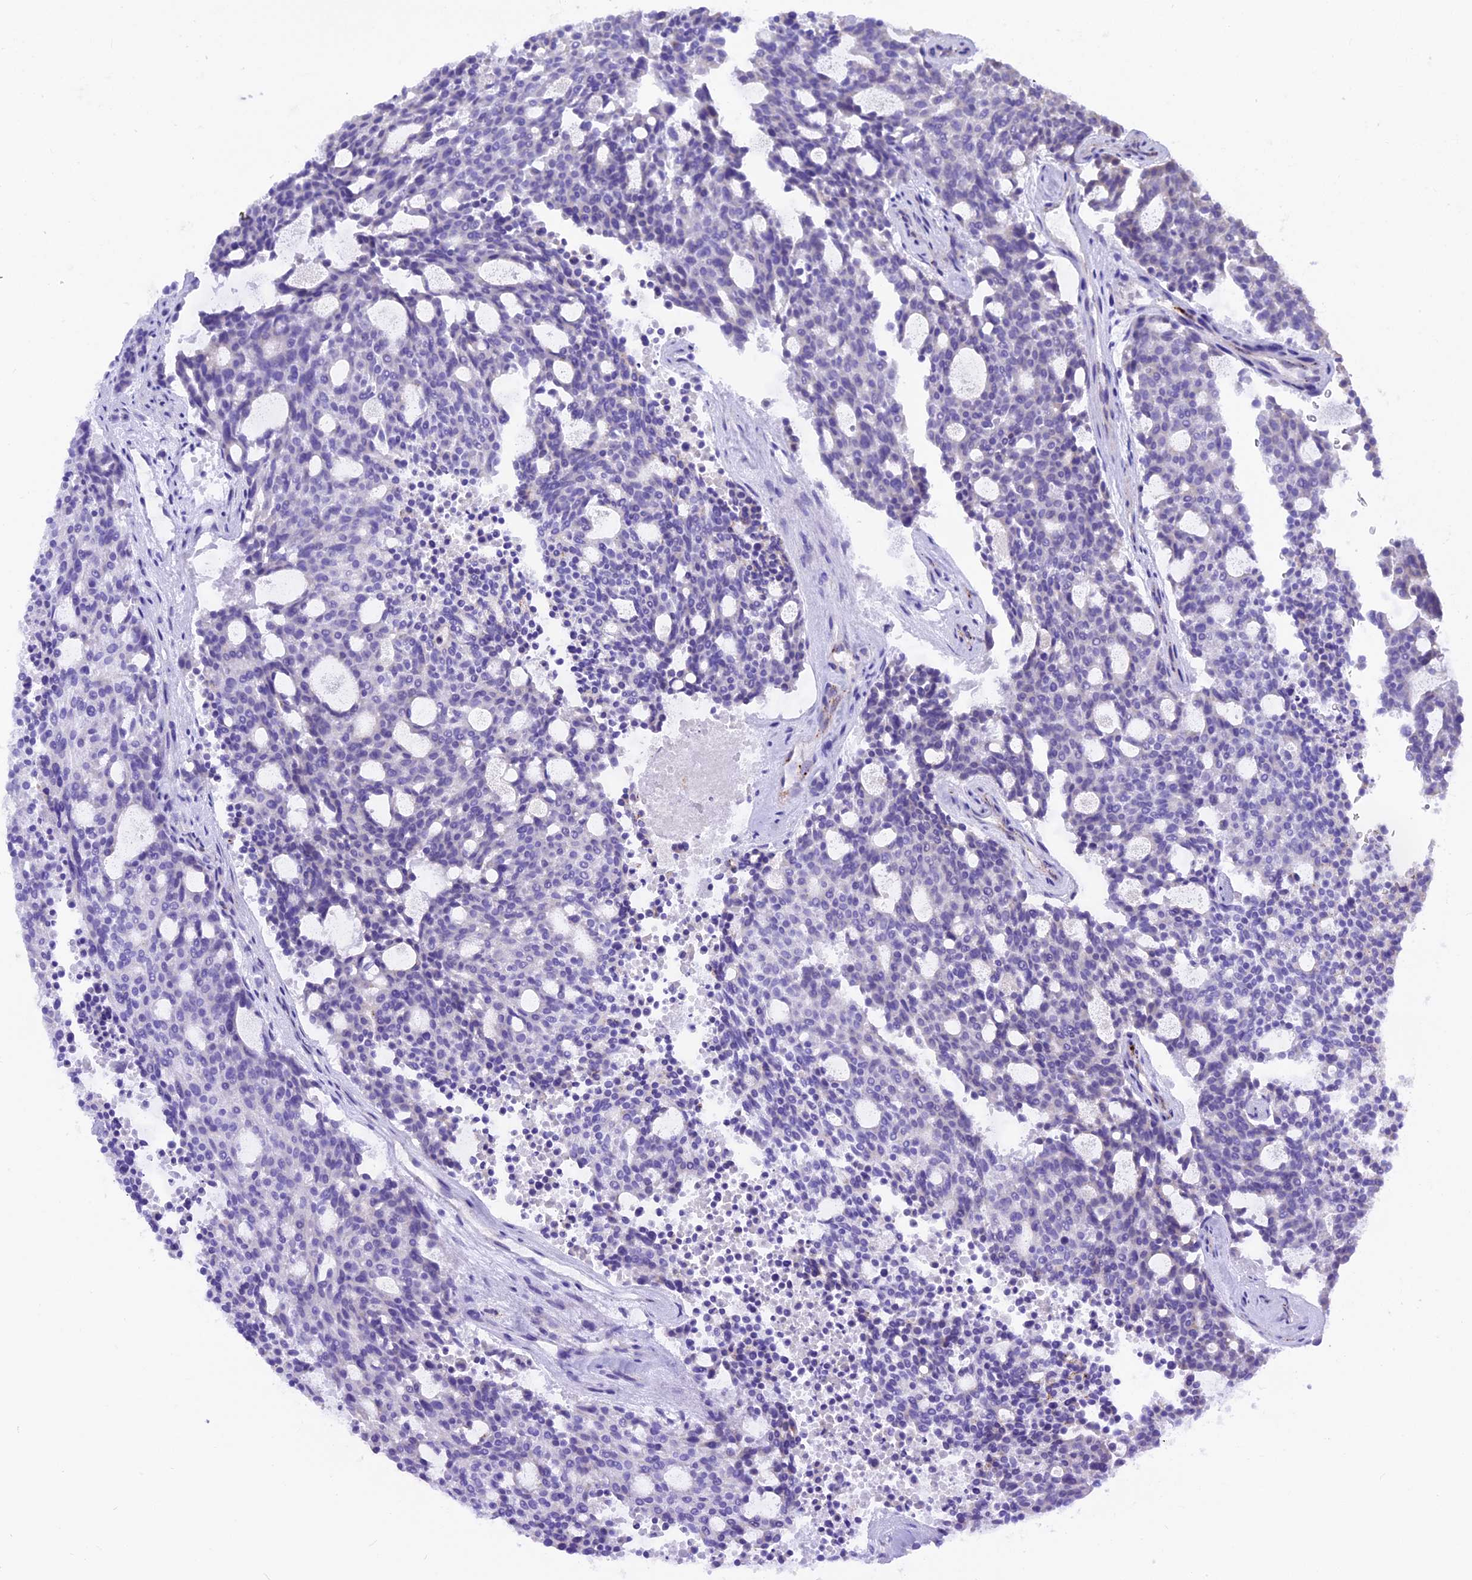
{"staining": {"intensity": "negative", "quantity": "none", "location": "none"}, "tissue": "carcinoid", "cell_type": "Tumor cells", "image_type": "cancer", "snomed": [{"axis": "morphology", "description": "Carcinoid, malignant, NOS"}, {"axis": "topography", "description": "Pancreas"}], "caption": "Carcinoid was stained to show a protein in brown. There is no significant positivity in tumor cells. (Brightfield microscopy of DAB (3,3'-diaminobenzidine) immunohistochemistry (IHC) at high magnification).", "gene": "THRSP", "patient": {"sex": "female", "age": 54}}